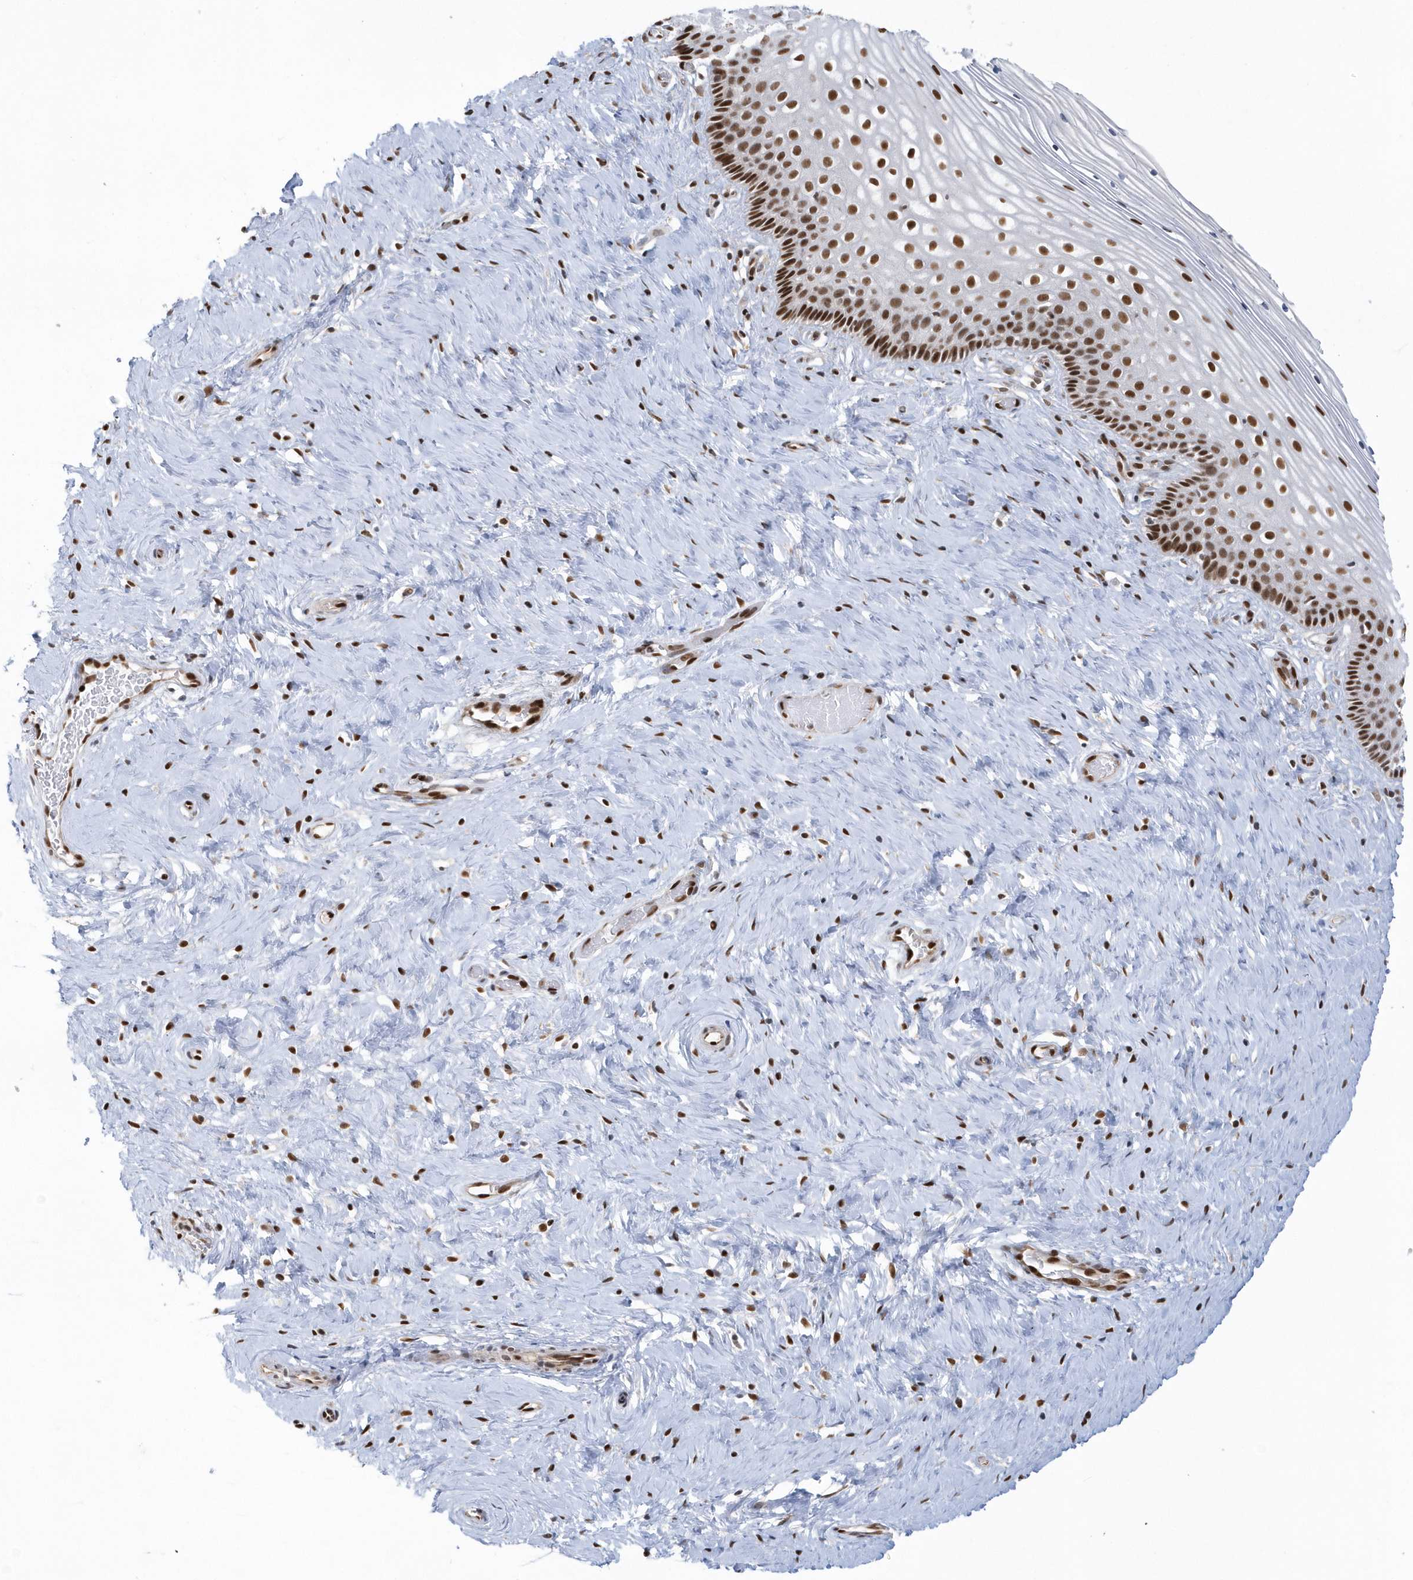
{"staining": {"intensity": "strong", "quantity": ">75%", "location": "nuclear"}, "tissue": "cervix", "cell_type": "Glandular cells", "image_type": "normal", "snomed": [{"axis": "morphology", "description": "Normal tissue, NOS"}, {"axis": "topography", "description": "Cervix"}], "caption": "Immunohistochemical staining of normal cervix displays high levels of strong nuclear expression in approximately >75% of glandular cells.", "gene": "SEPHS1", "patient": {"sex": "female", "age": 33}}